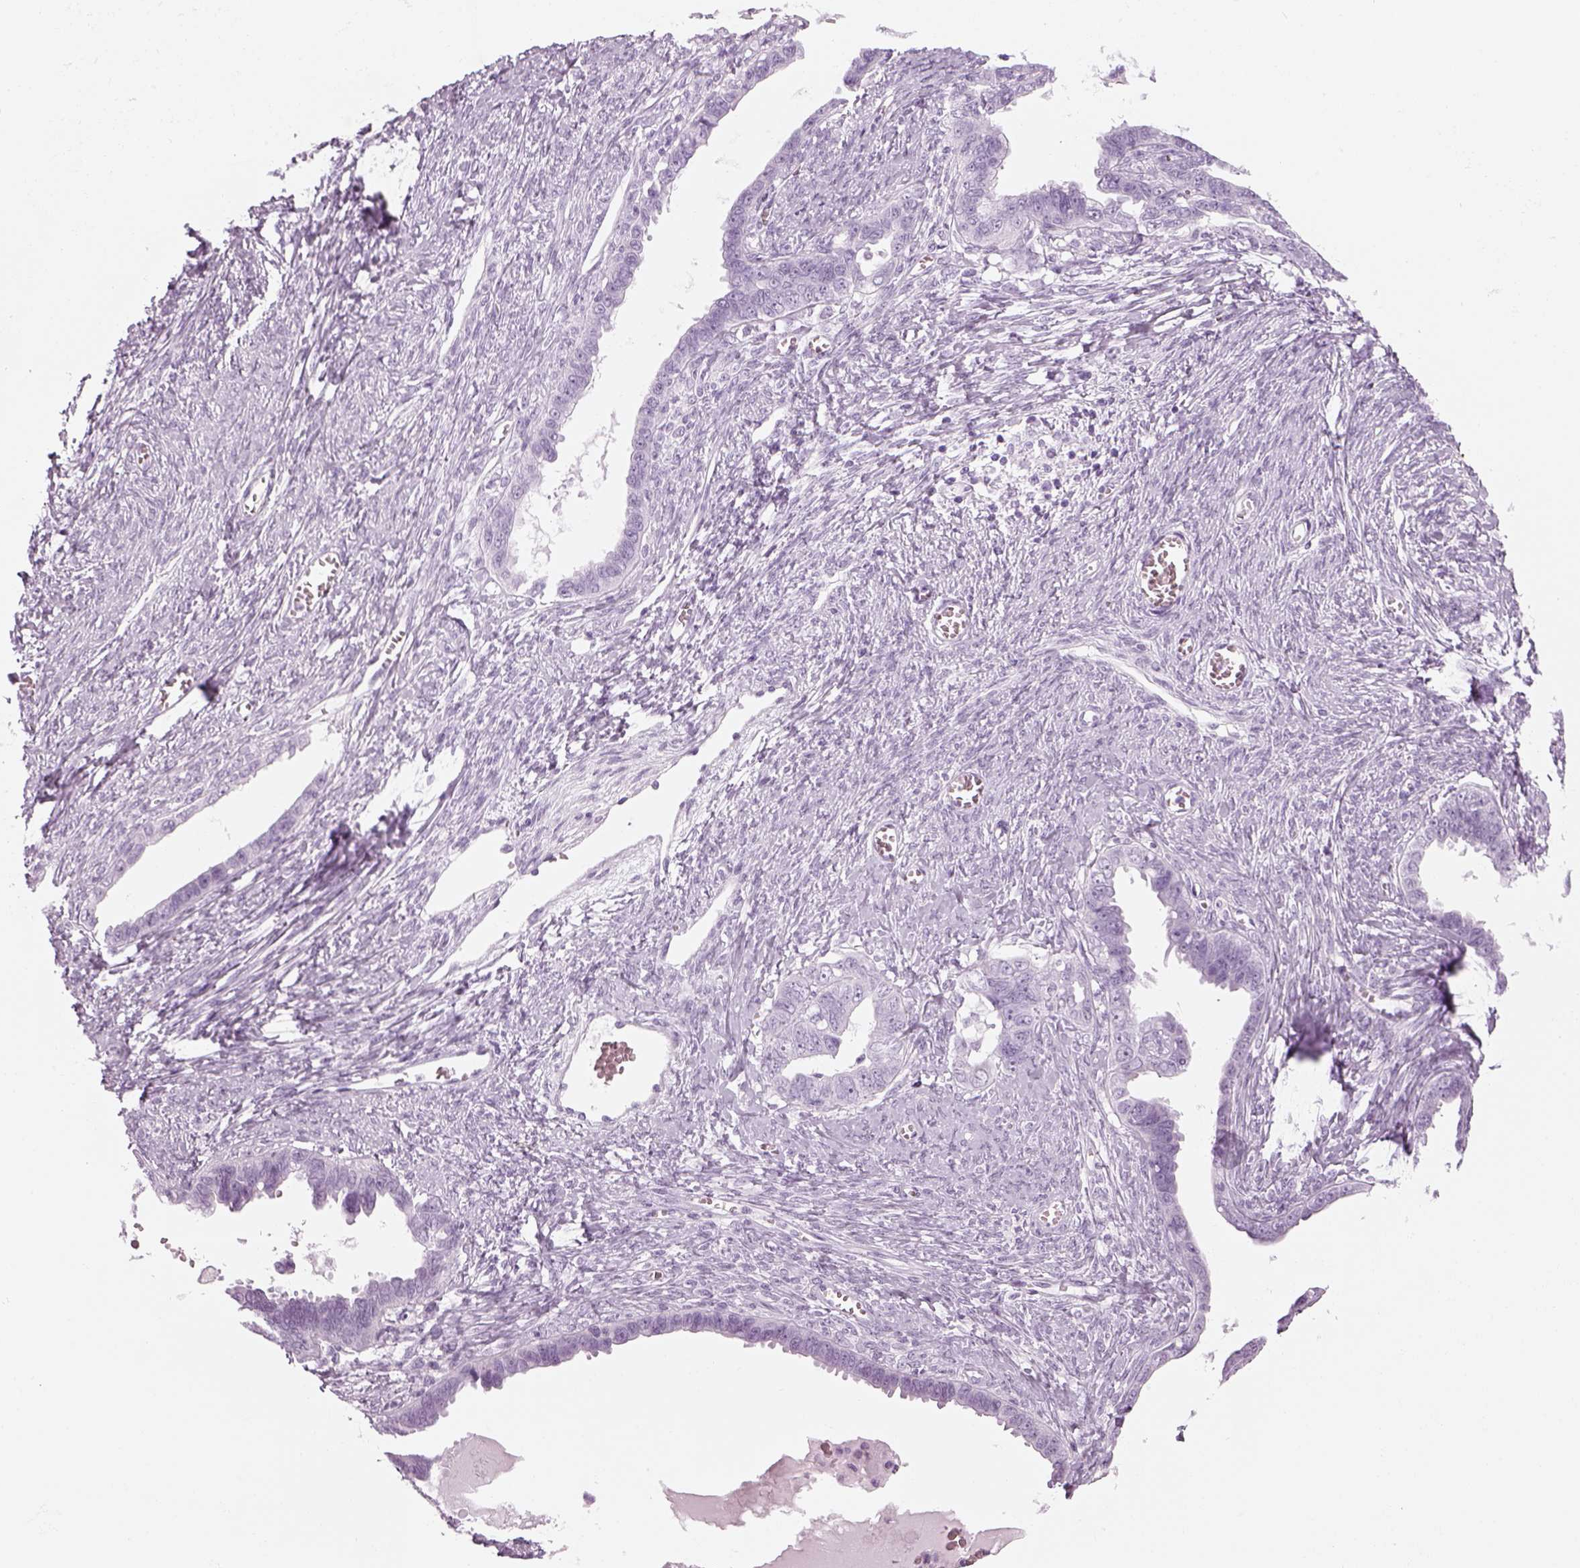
{"staining": {"intensity": "negative", "quantity": "none", "location": "none"}, "tissue": "ovarian cancer", "cell_type": "Tumor cells", "image_type": "cancer", "snomed": [{"axis": "morphology", "description": "Cystadenocarcinoma, serous, NOS"}, {"axis": "topography", "description": "Ovary"}], "caption": "This is an immunohistochemistry (IHC) micrograph of ovarian serous cystadenocarcinoma. There is no staining in tumor cells.", "gene": "PABPC1L2B", "patient": {"sex": "female", "age": 69}}